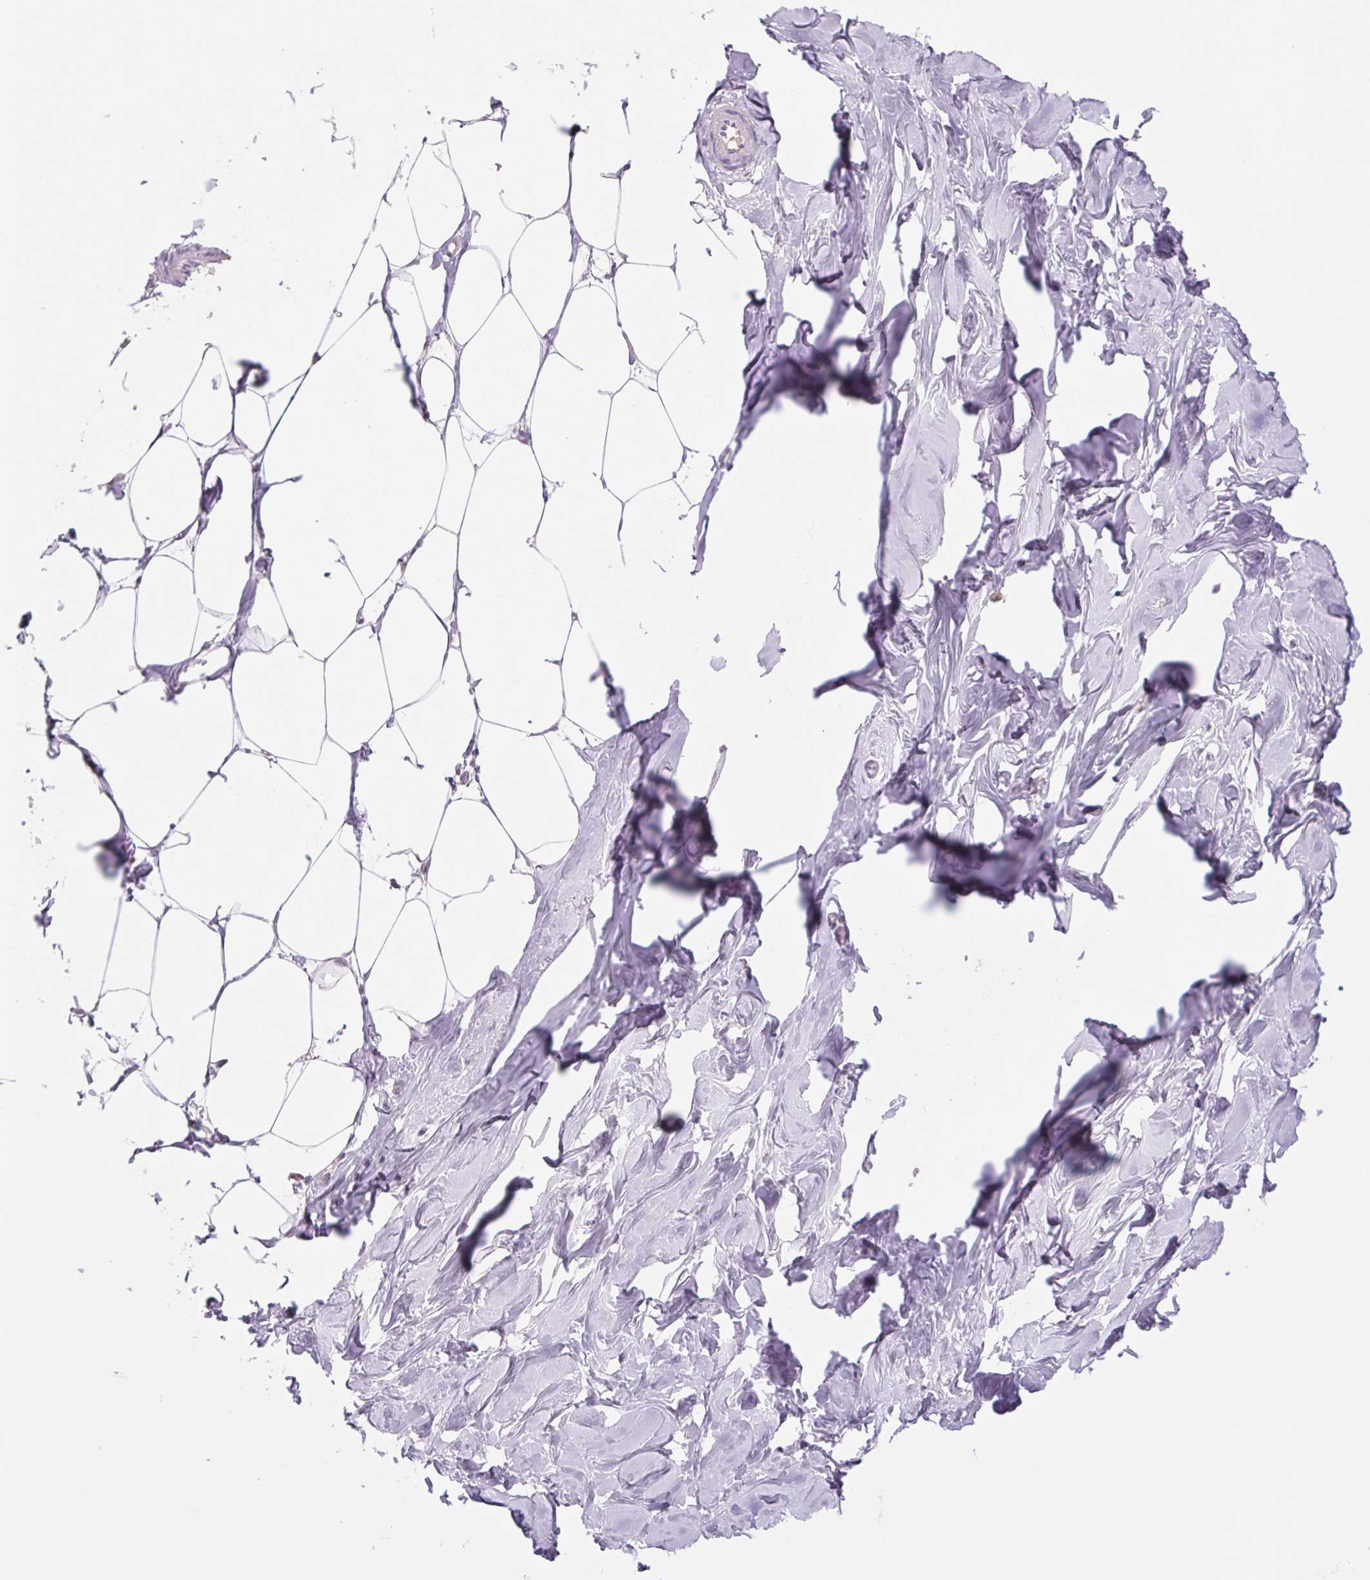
{"staining": {"intensity": "negative", "quantity": "none", "location": "none"}, "tissue": "breast", "cell_type": "Adipocytes", "image_type": "normal", "snomed": [{"axis": "morphology", "description": "Normal tissue, NOS"}, {"axis": "topography", "description": "Breast"}], "caption": "High power microscopy image of an IHC photomicrograph of benign breast, revealing no significant staining in adipocytes. The staining was performed using DAB to visualize the protein expression in brown, while the nuclei were stained in blue with hematoxylin (Magnification: 20x).", "gene": "KRT1", "patient": {"sex": "female", "age": 27}}